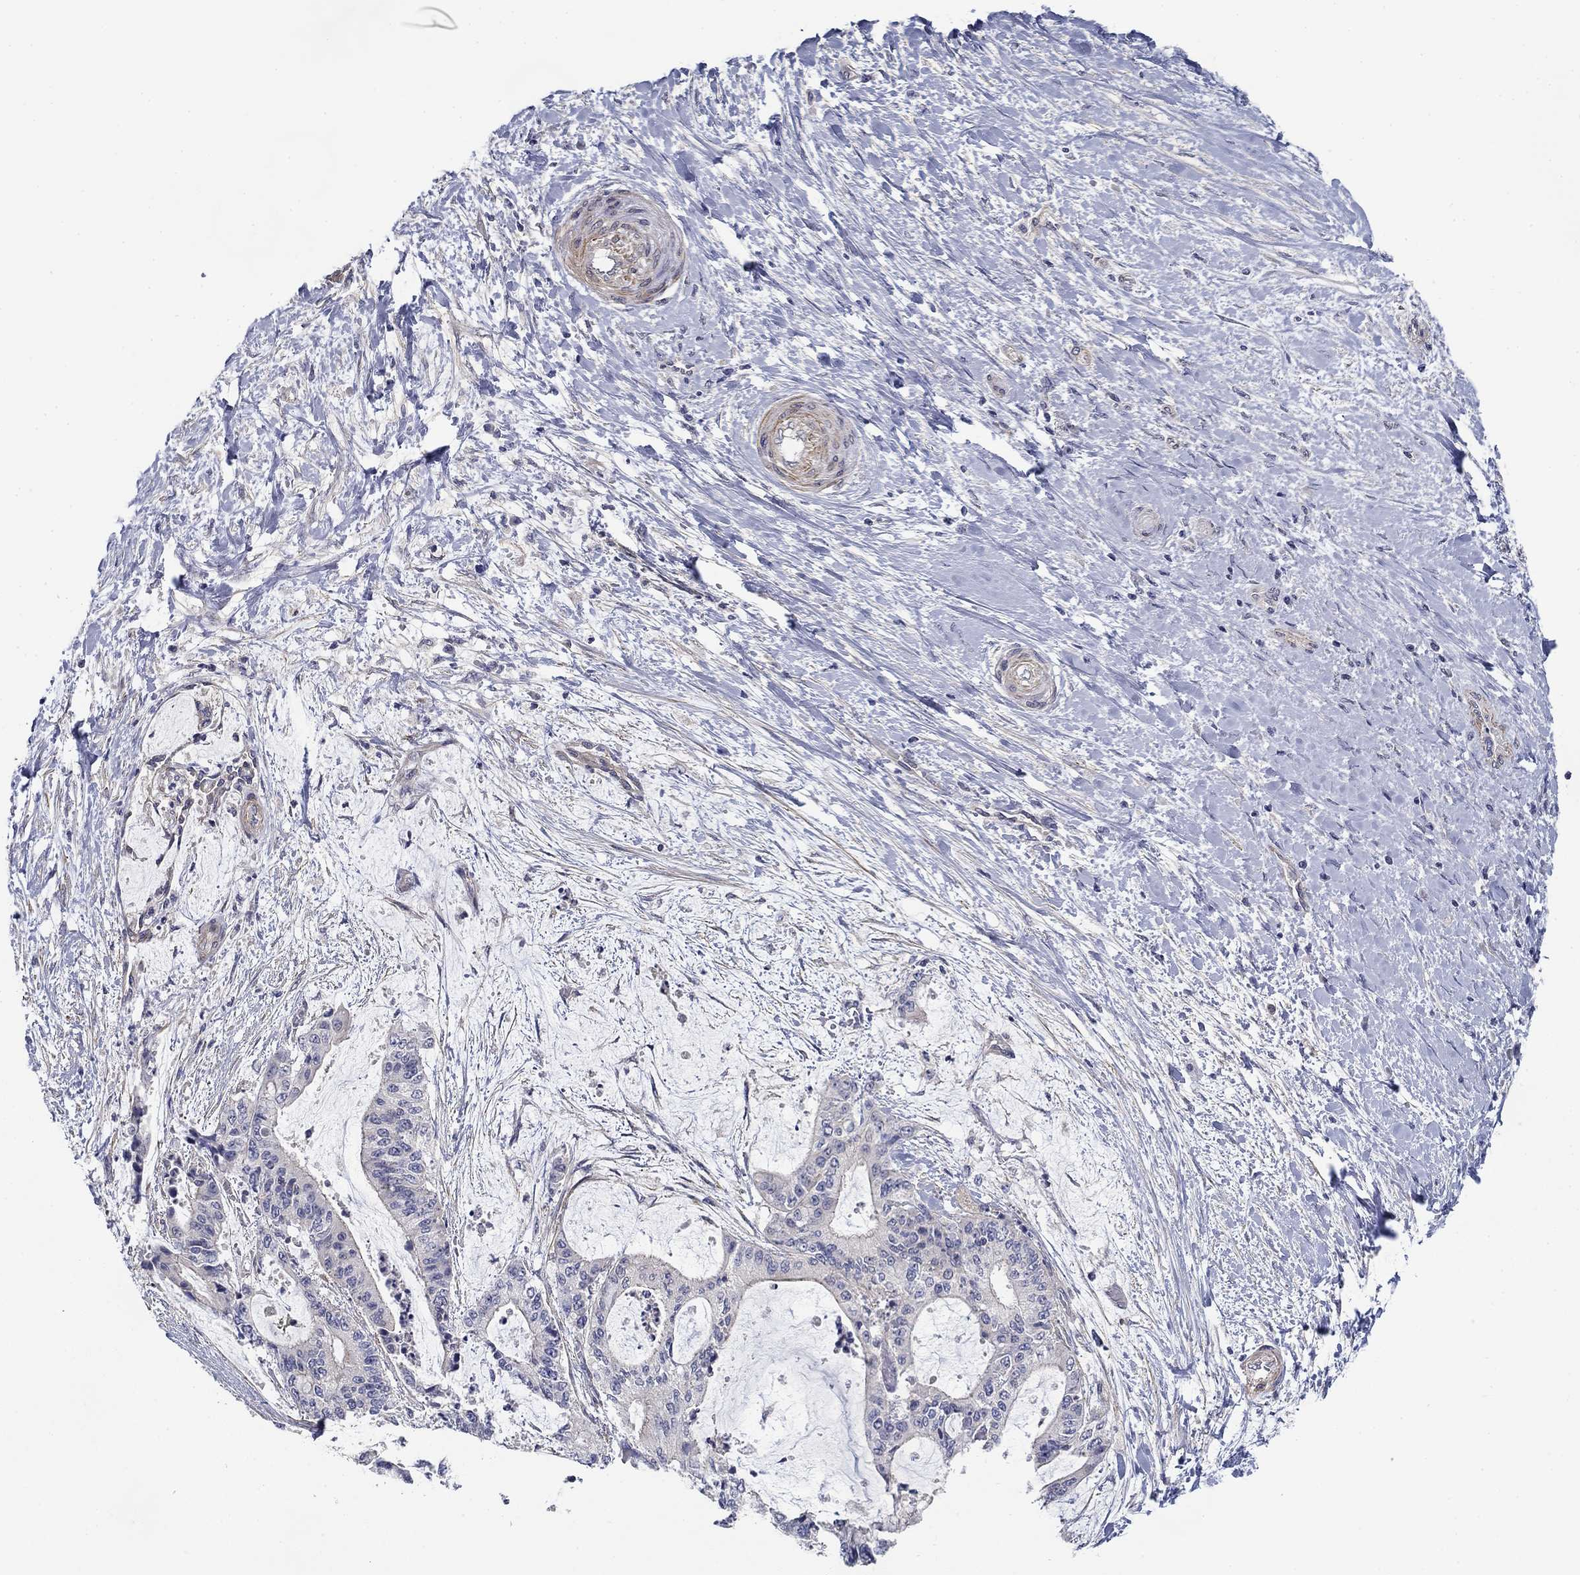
{"staining": {"intensity": "negative", "quantity": "none", "location": "none"}, "tissue": "liver cancer", "cell_type": "Tumor cells", "image_type": "cancer", "snomed": [{"axis": "morphology", "description": "Cholangiocarcinoma"}, {"axis": "topography", "description": "Liver"}], "caption": "The immunohistochemistry (IHC) photomicrograph has no significant staining in tumor cells of liver cancer tissue.", "gene": "GRK7", "patient": {"sex": "female", "age": 73}}